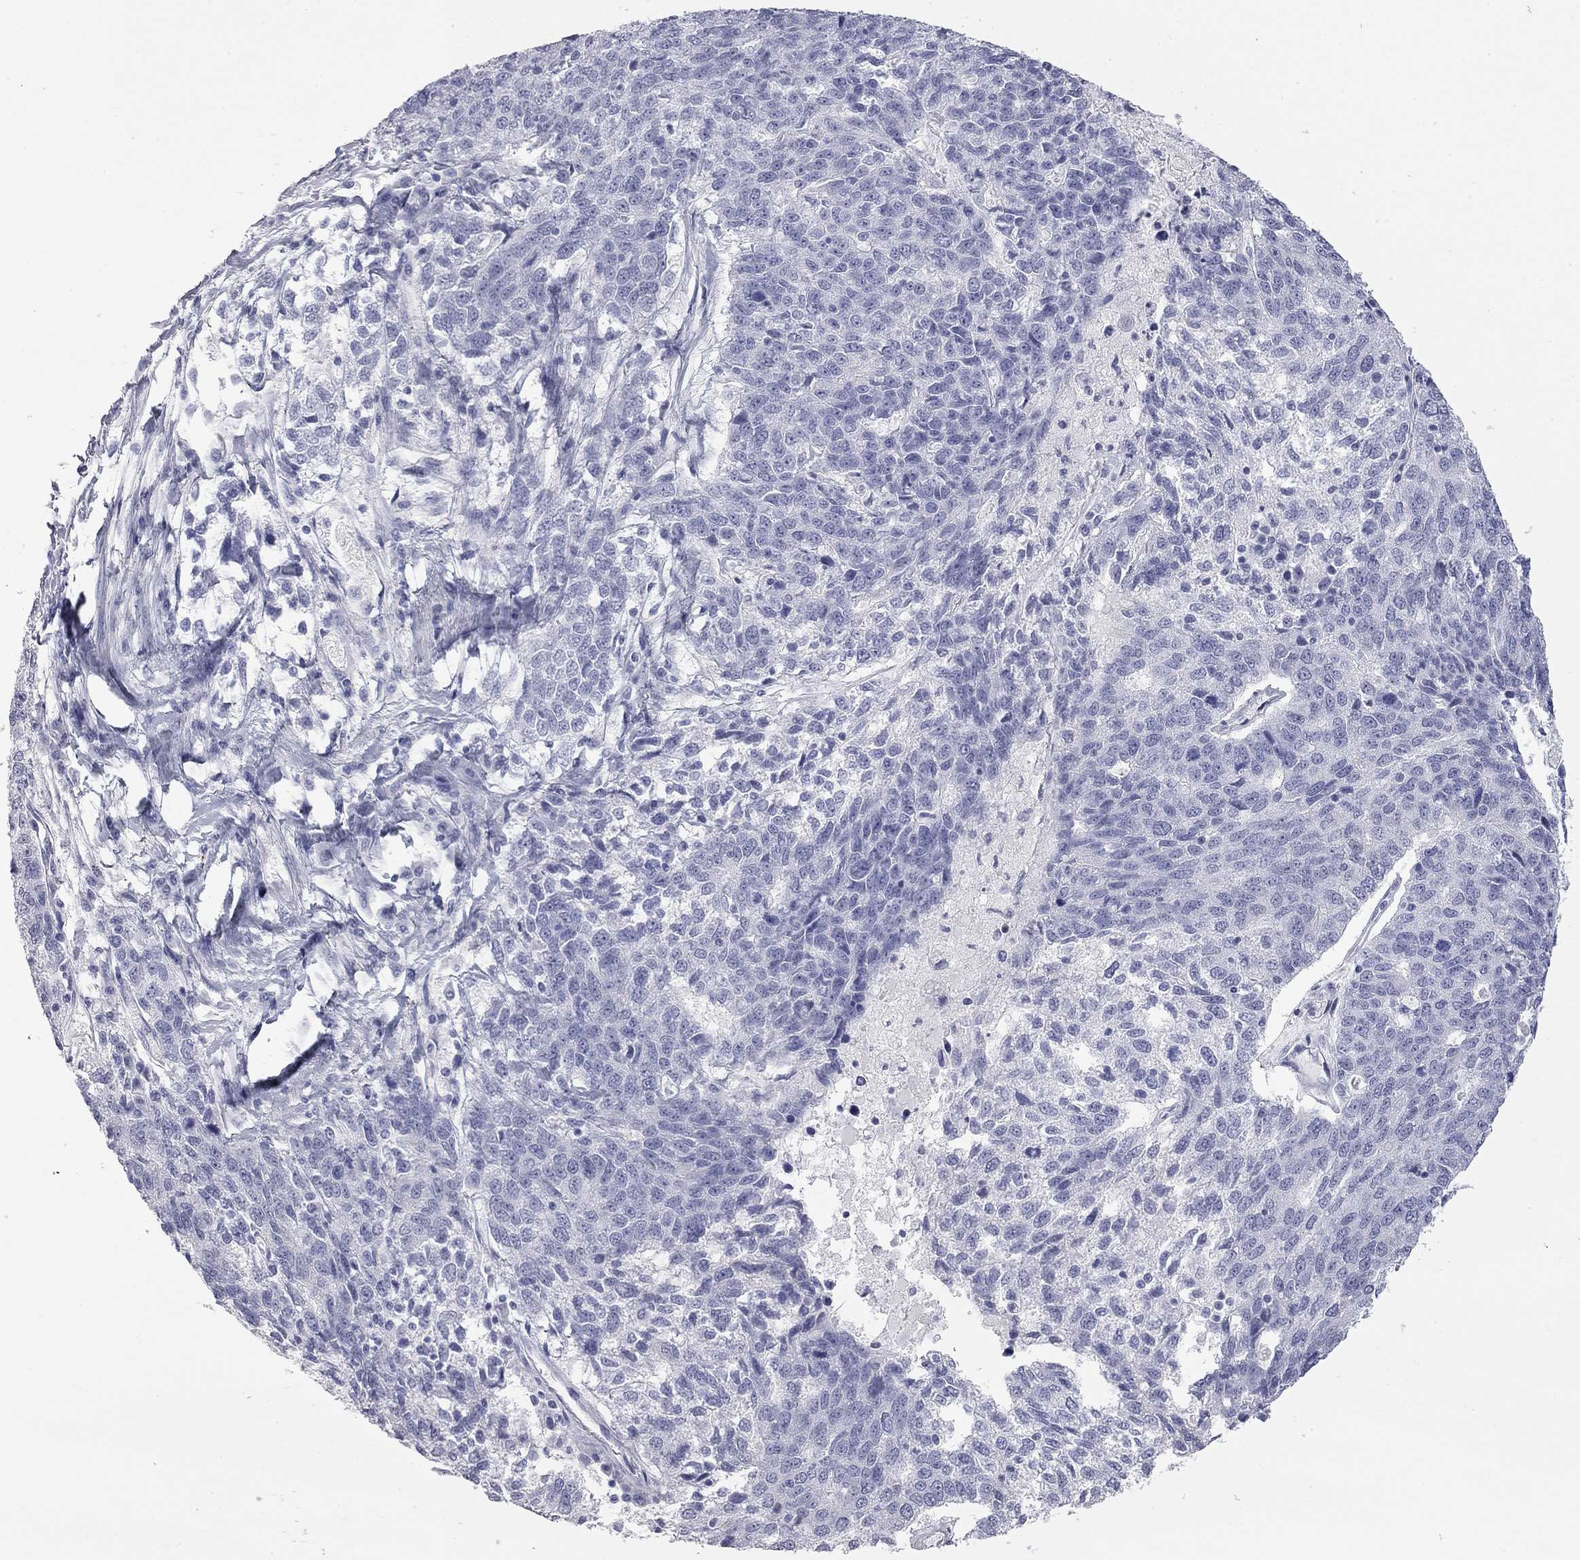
{"staining": {"intensity": "negative", "quantity": "none", "location": "none"}, "tissue": "ovarian cancer", "cell_type": "Tumor cells", "image_type": "cancer", "snomed": [{"axis": "morphology", "description": "Cystadenocarcinoma, serous, NOS"}, {"axis": "topography", "description": "Ovary"}], "caption": "DAB immunohistochemical staining of ovarian cancer reveals no significant staining in tumor cells.", "gene": "AK8", "patient": {"sex": "female", "age": 71}}